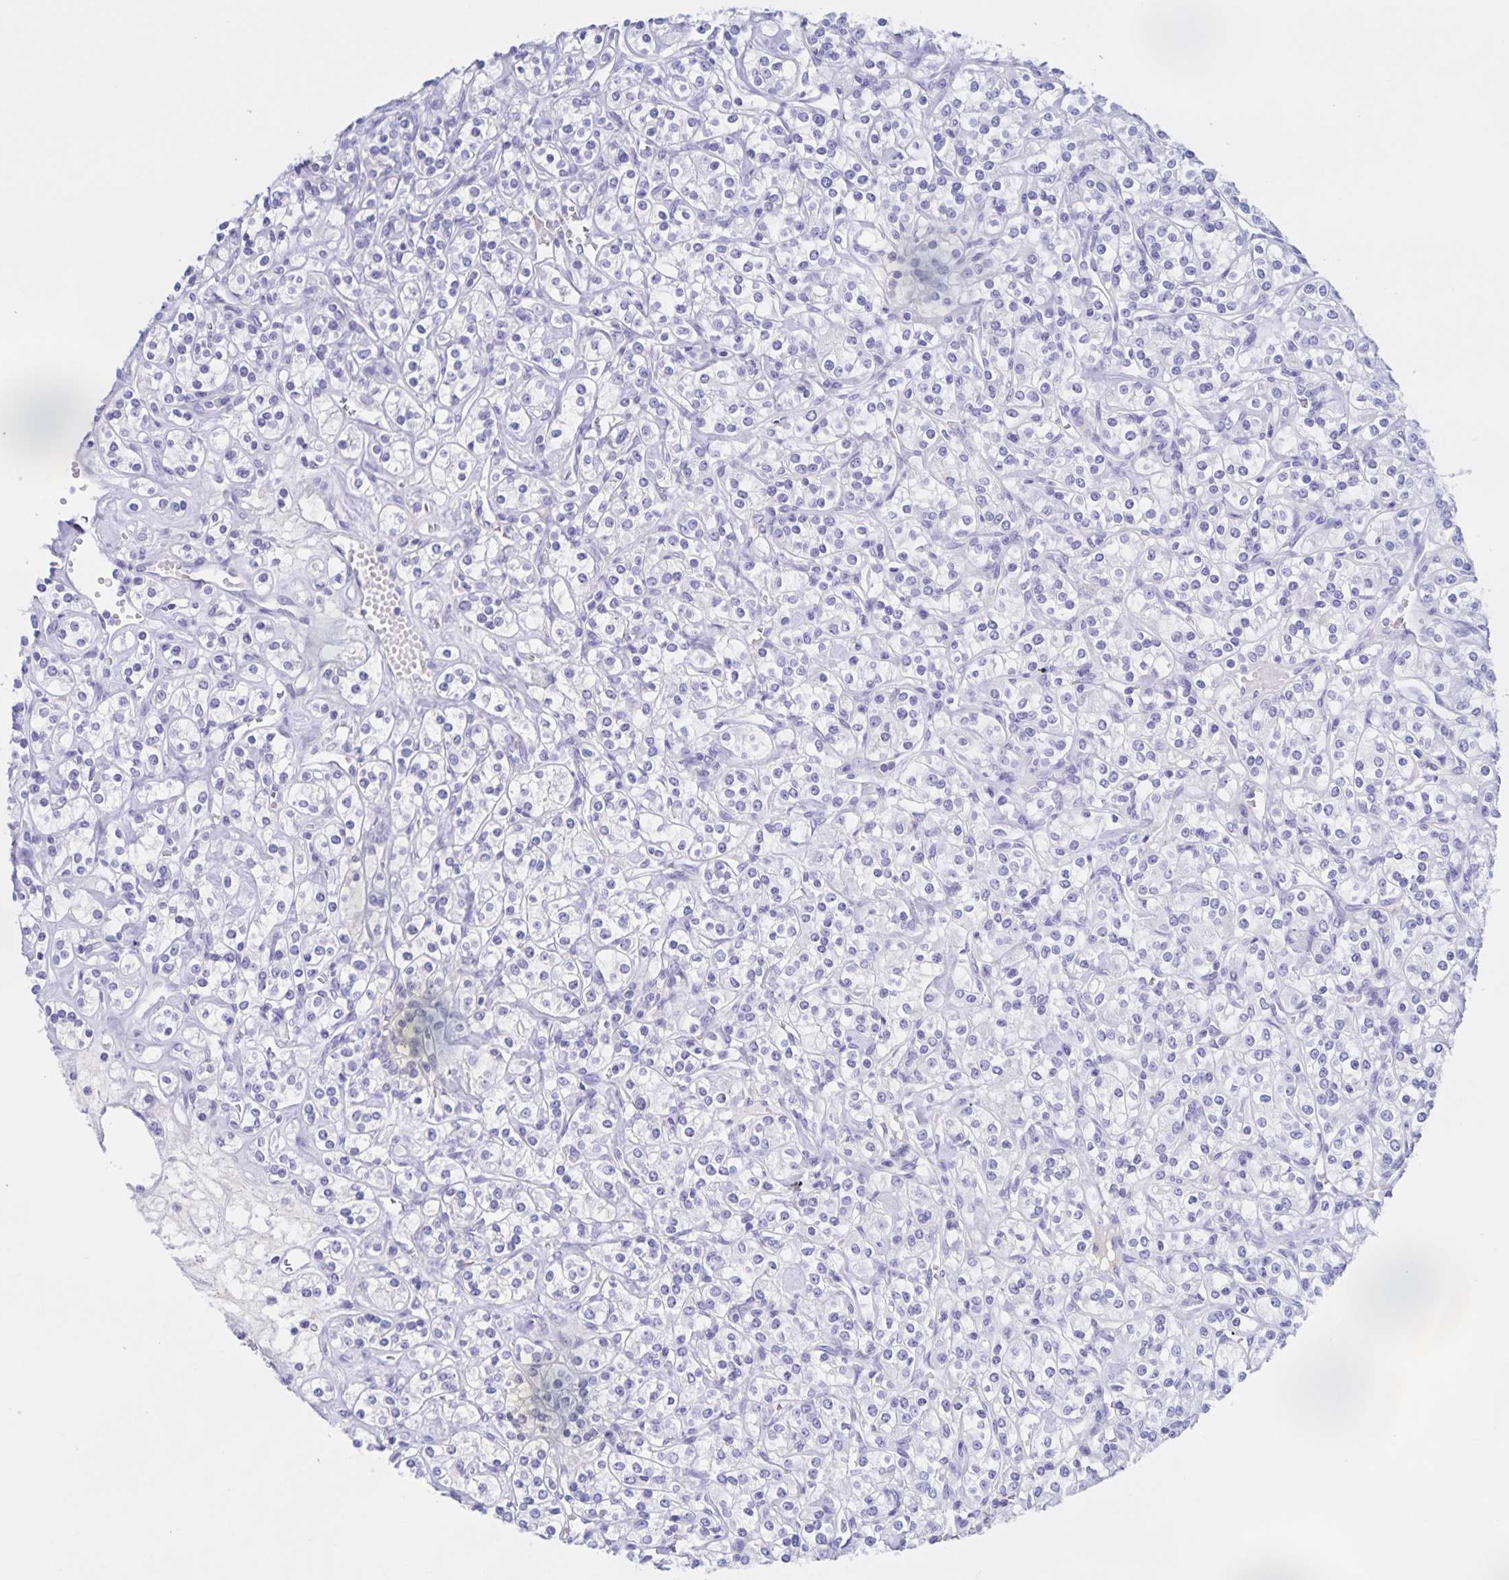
{"staining": {"intensity": "negative", "quantity": "none", "location": "none"}, "tissue": "renal cancer", "cell_type": "Tumor cells", "image_type": "cancer", "snomed": [{"axis": "morphology", "description": "Adenocarcinoma, NOS"}, {"axis": "topography", "description": "Kidney"}], "caption": "Human renal adenocarcinoma stained for a protein using immunohistochemistry exhibits no expression in tumor cells.", "gene": "CATSPER4", "patient": {"sex": "male", "age": 77}}